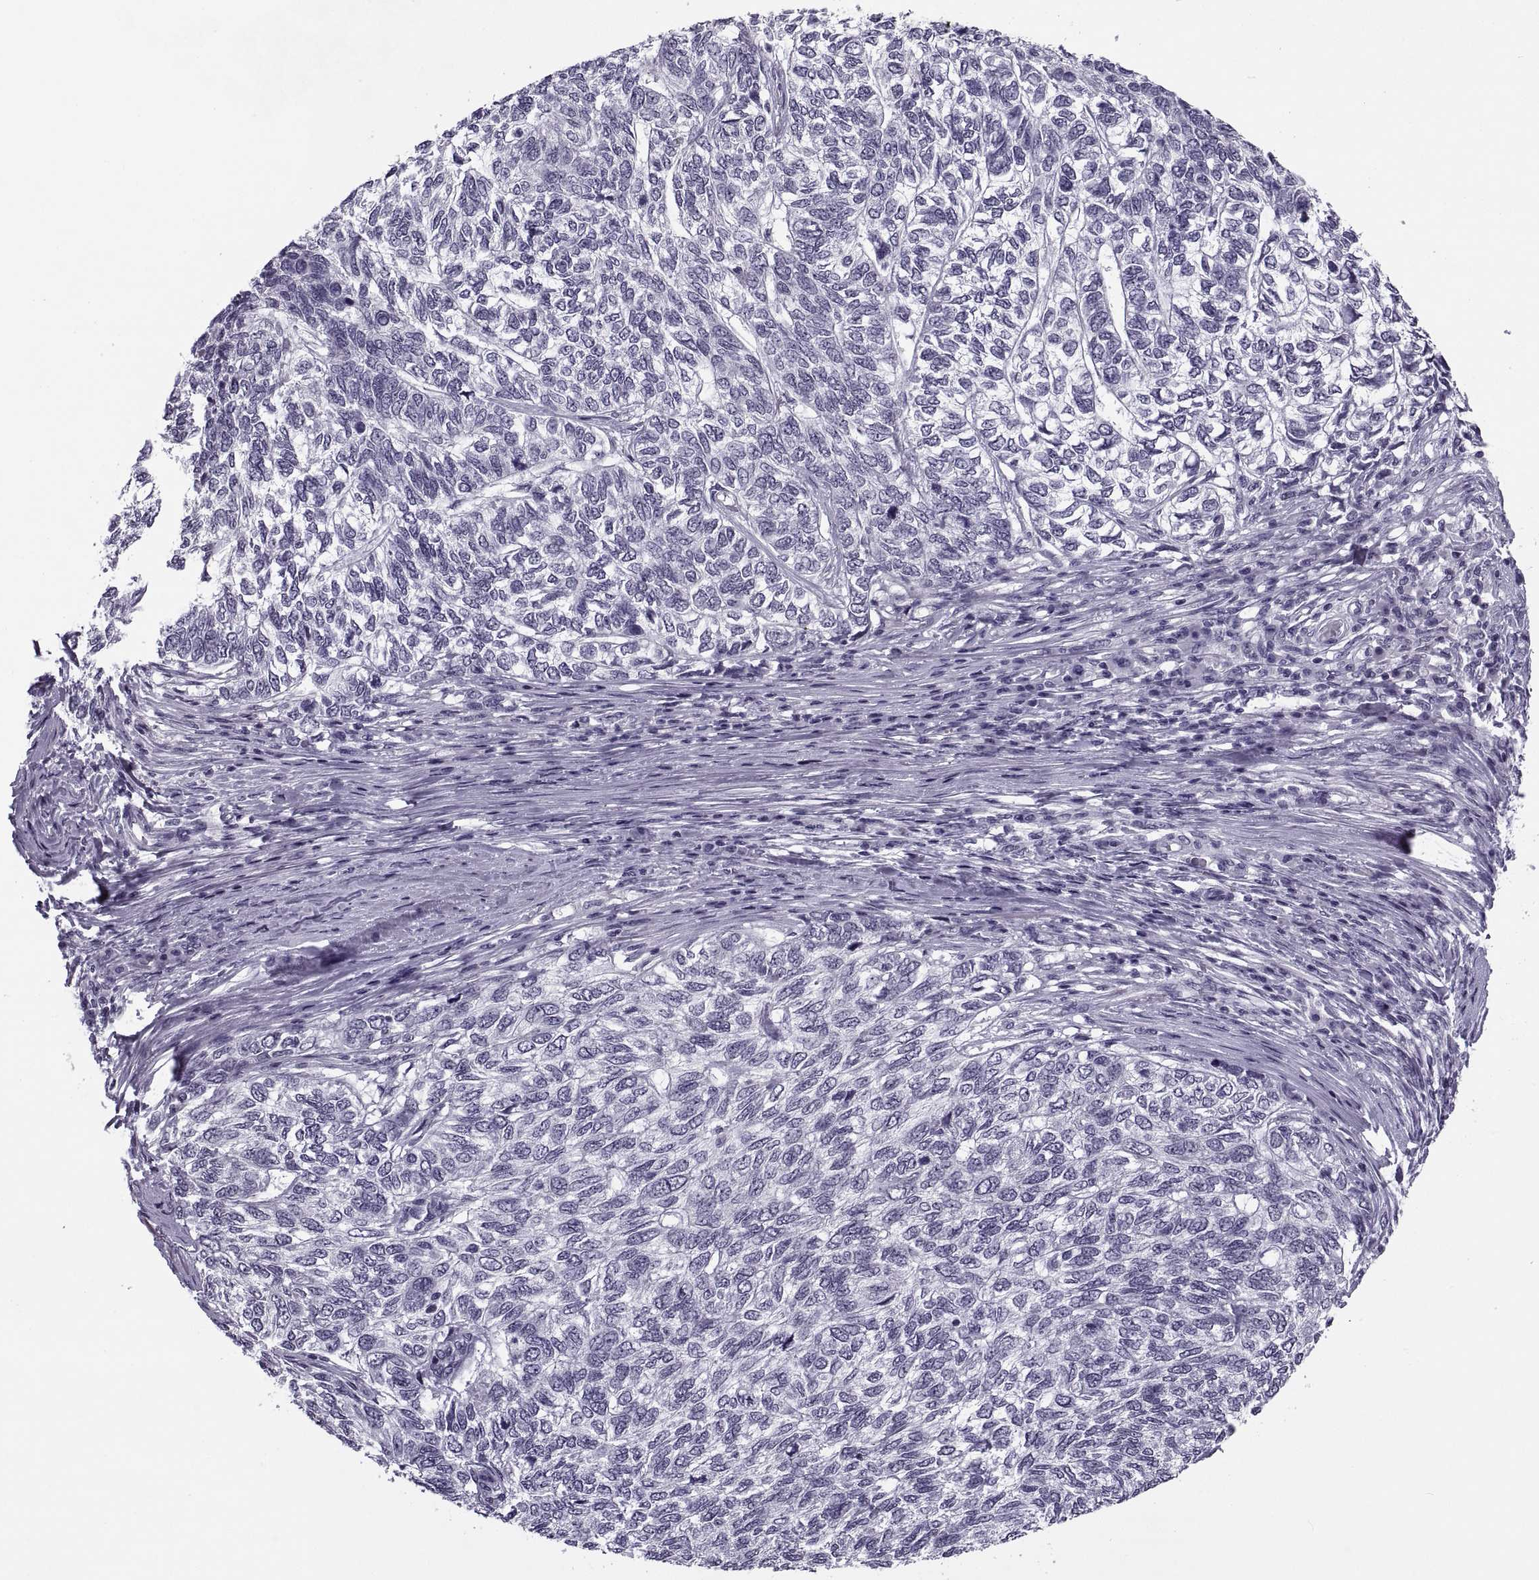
{"staining": {"intensity": "negative", "quantity": "none", "location": "none"}, "tissue": "skin cancer", "cell_type": "Tumor cells", "image_type": "cancer", "snomed": [{"axis": "morphology", "description": "Basal cell carcinoma"}, {"axis": "topography", "description": "Skin"}], "caption": "Immunohistochemistry of skin cancer demonstrates no staining in tumor cells.", "gene": "TBC1D3G", "patient": {"sex": "female", "age": 65}}